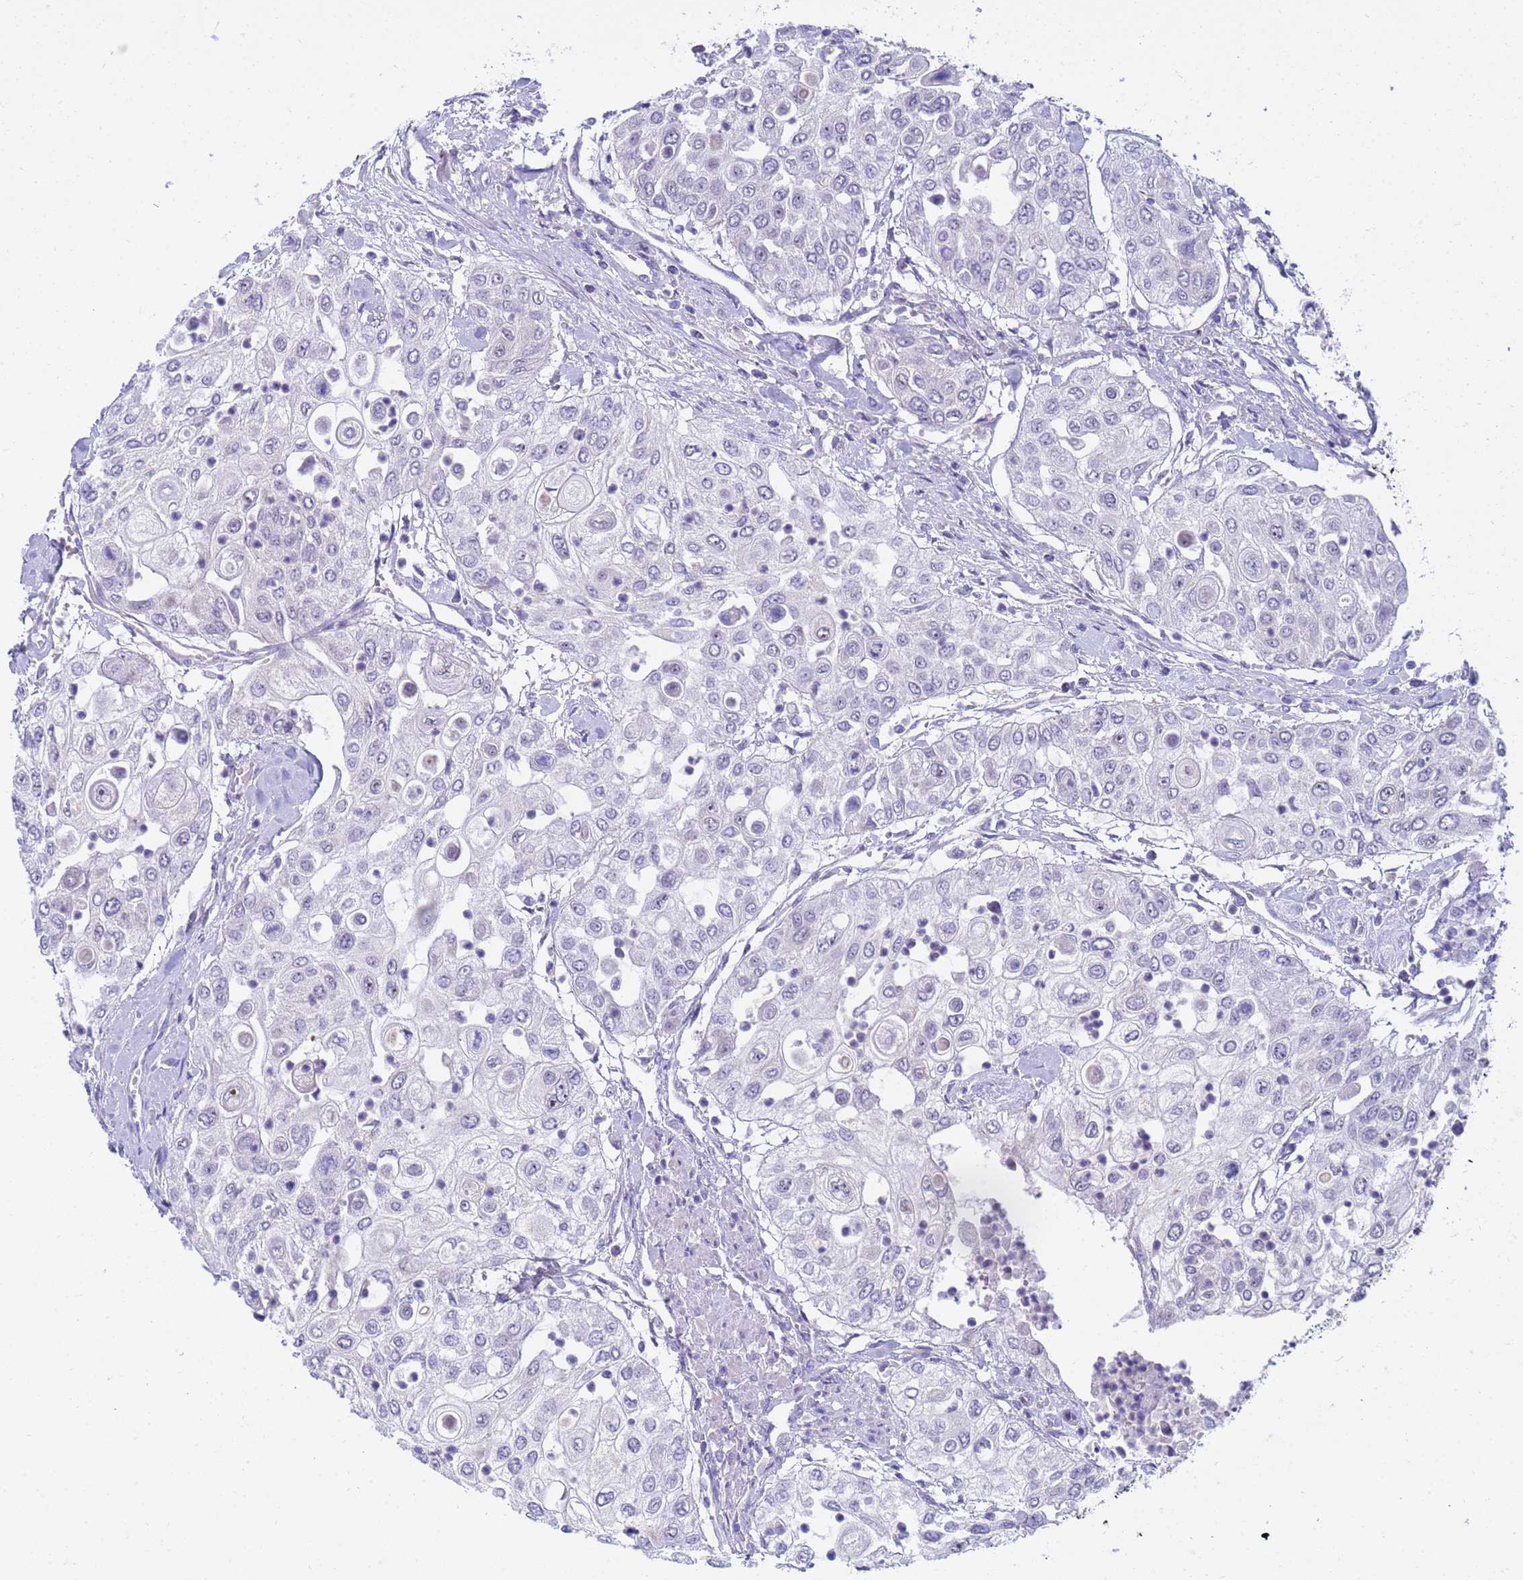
{"staining": {"intensity": "negative", "quantity": "none", "location": "none"}, "tissue": "urothelial cancer", "cell_type": "Tumor cells", "image_type": "cancer", "snomed": [{"axis": "morphology", "description": "Urothelial carcinoma, High grade"}, {"axis": "topography", "description": "Urinary bladder"}], "caption": "Tumor cells are negative for protein expression in human urothelial carcinoma (high-grade).", "gene": "LRATD1", "patient": {"sex": "female", "age": 79}}